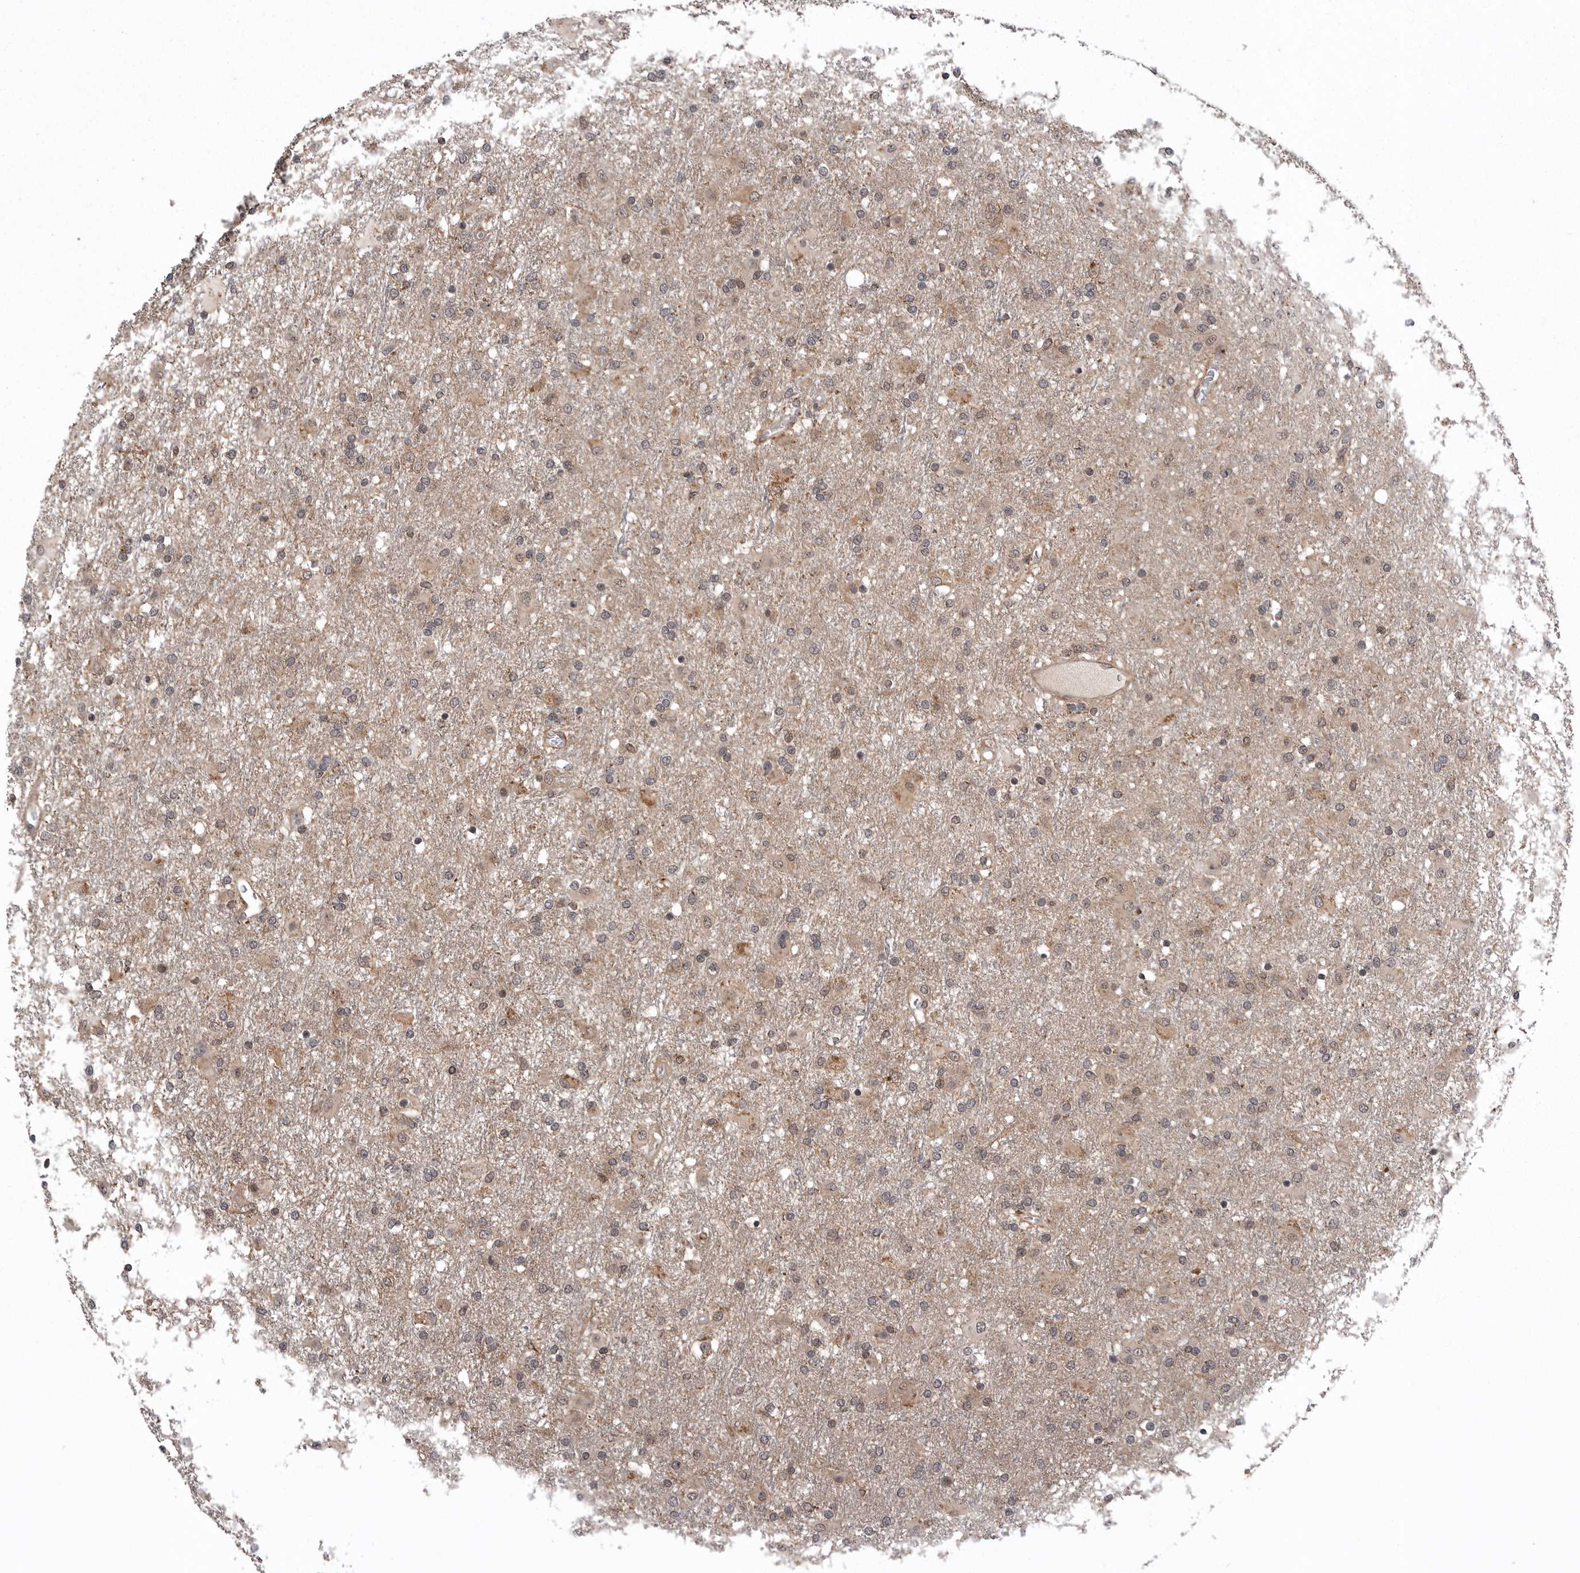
{"staining": {"intensity": "weak", "quantity": "25%-75%", "location": "cytoplasmic/membranous,nuclear"}, "tissue": "glioma", "cell_type": "Tumor cells", "image_type": "cancer", "snomed": [{"axis": "morphology", "description": "Glioma, malignant, Low grade"}, {"axis": "topography", "description": "Brain"}], "caption": "Immunohistochemical staining of low-grade glioma (malignant) exhibits low levels of weak cytoplasmic/membranous and nuclear protein staining in approximately 25%-75% of tumor cells.", "gene": "AOAH", "patient": {"sex": "male", "age": 65}}